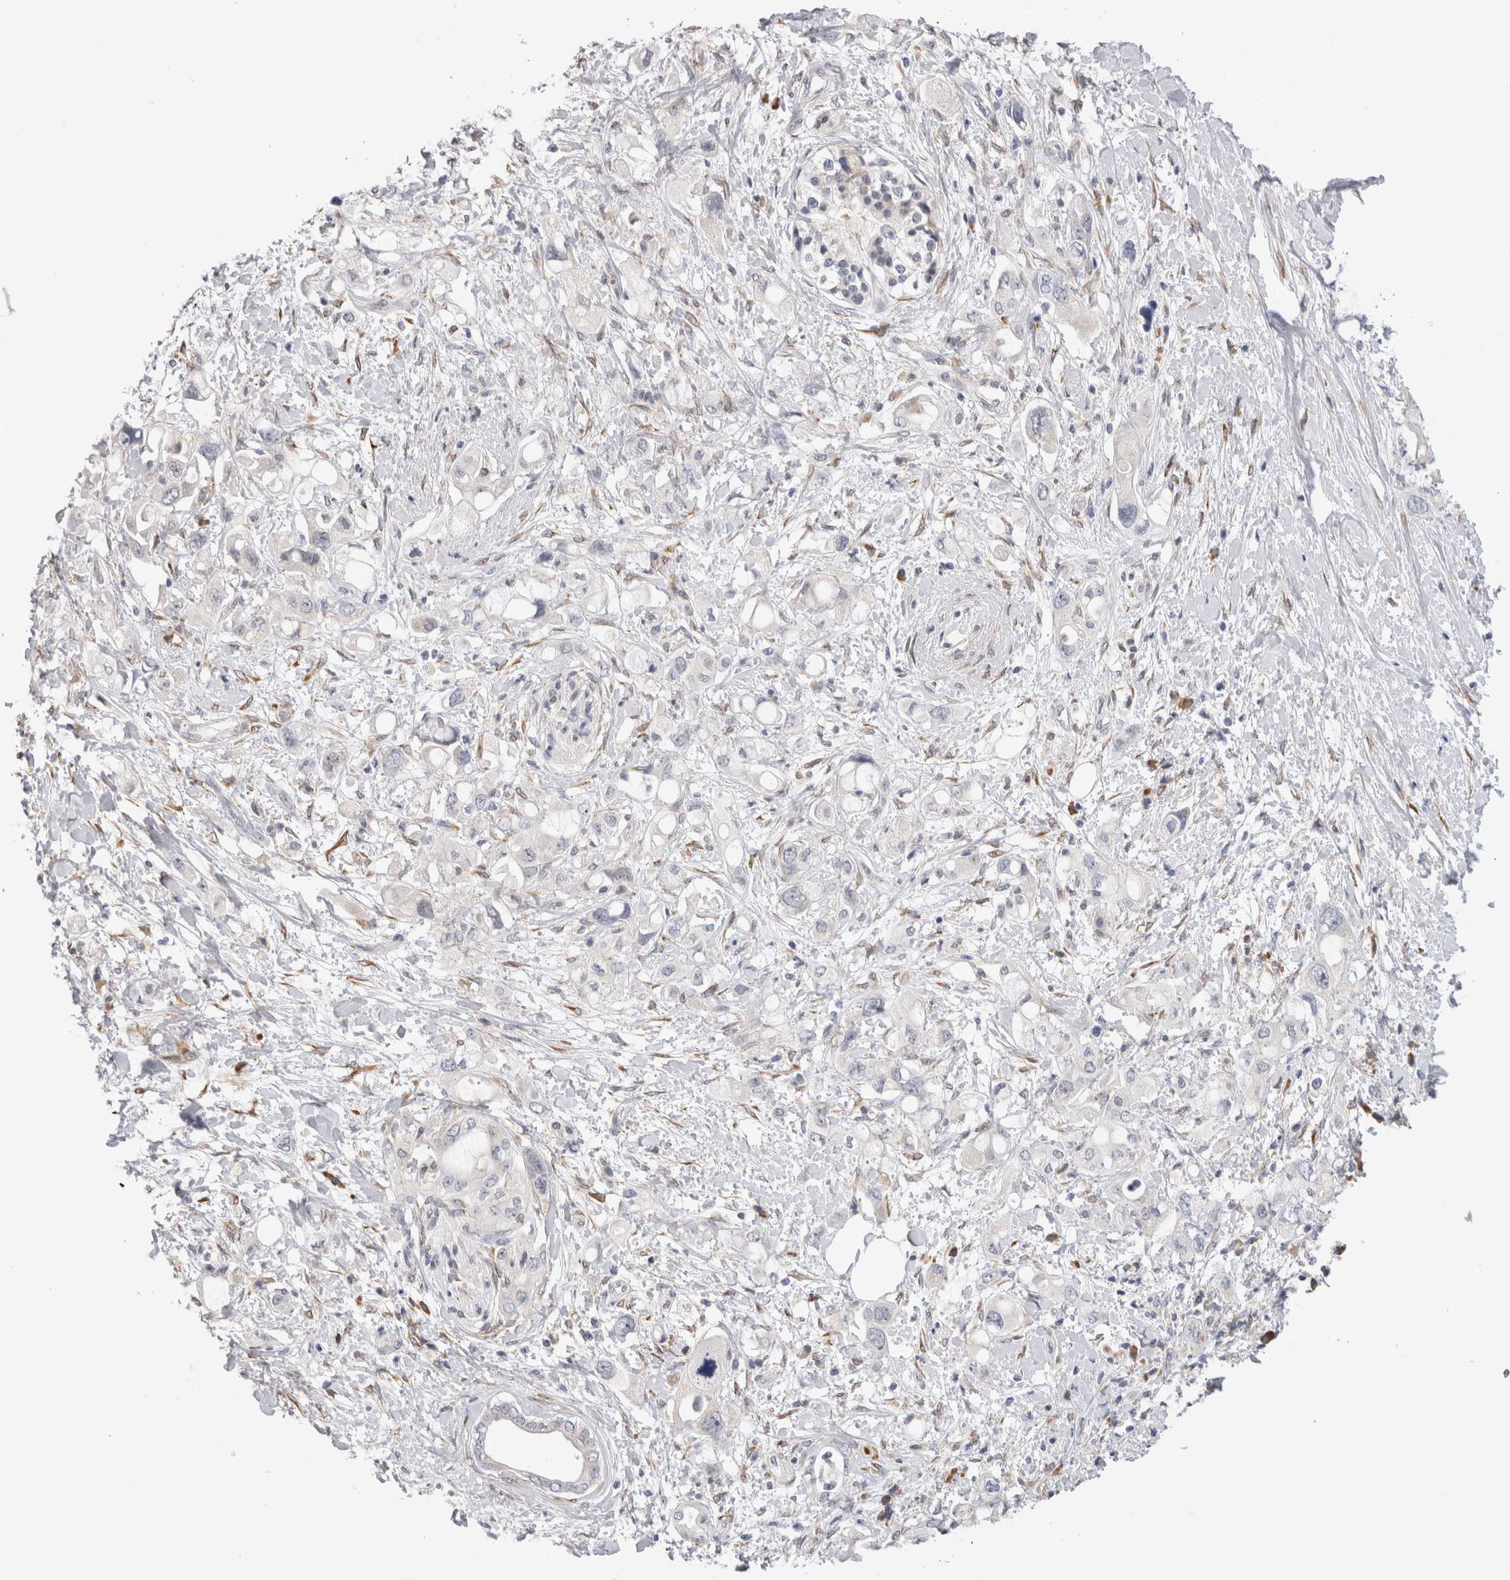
{"staining": {"intensity": "negative", "quantity": "none", "location": "none"}, "tissue": "pancreatic cancer", "cell_type": "Tumor cells", "image_type": "cancer", "snomed": [{"axis": "morphology", "description": "Adenocarcinoma, NOS"}, {"axis": "topography", "description": "Pancreas"}], "caption": "The histopathology image demonstrates no significant positivity in tumor cells of pancreatic cancer.", "gene": "VCPIP1", "patient": {"sex": "female", "age": 56}}